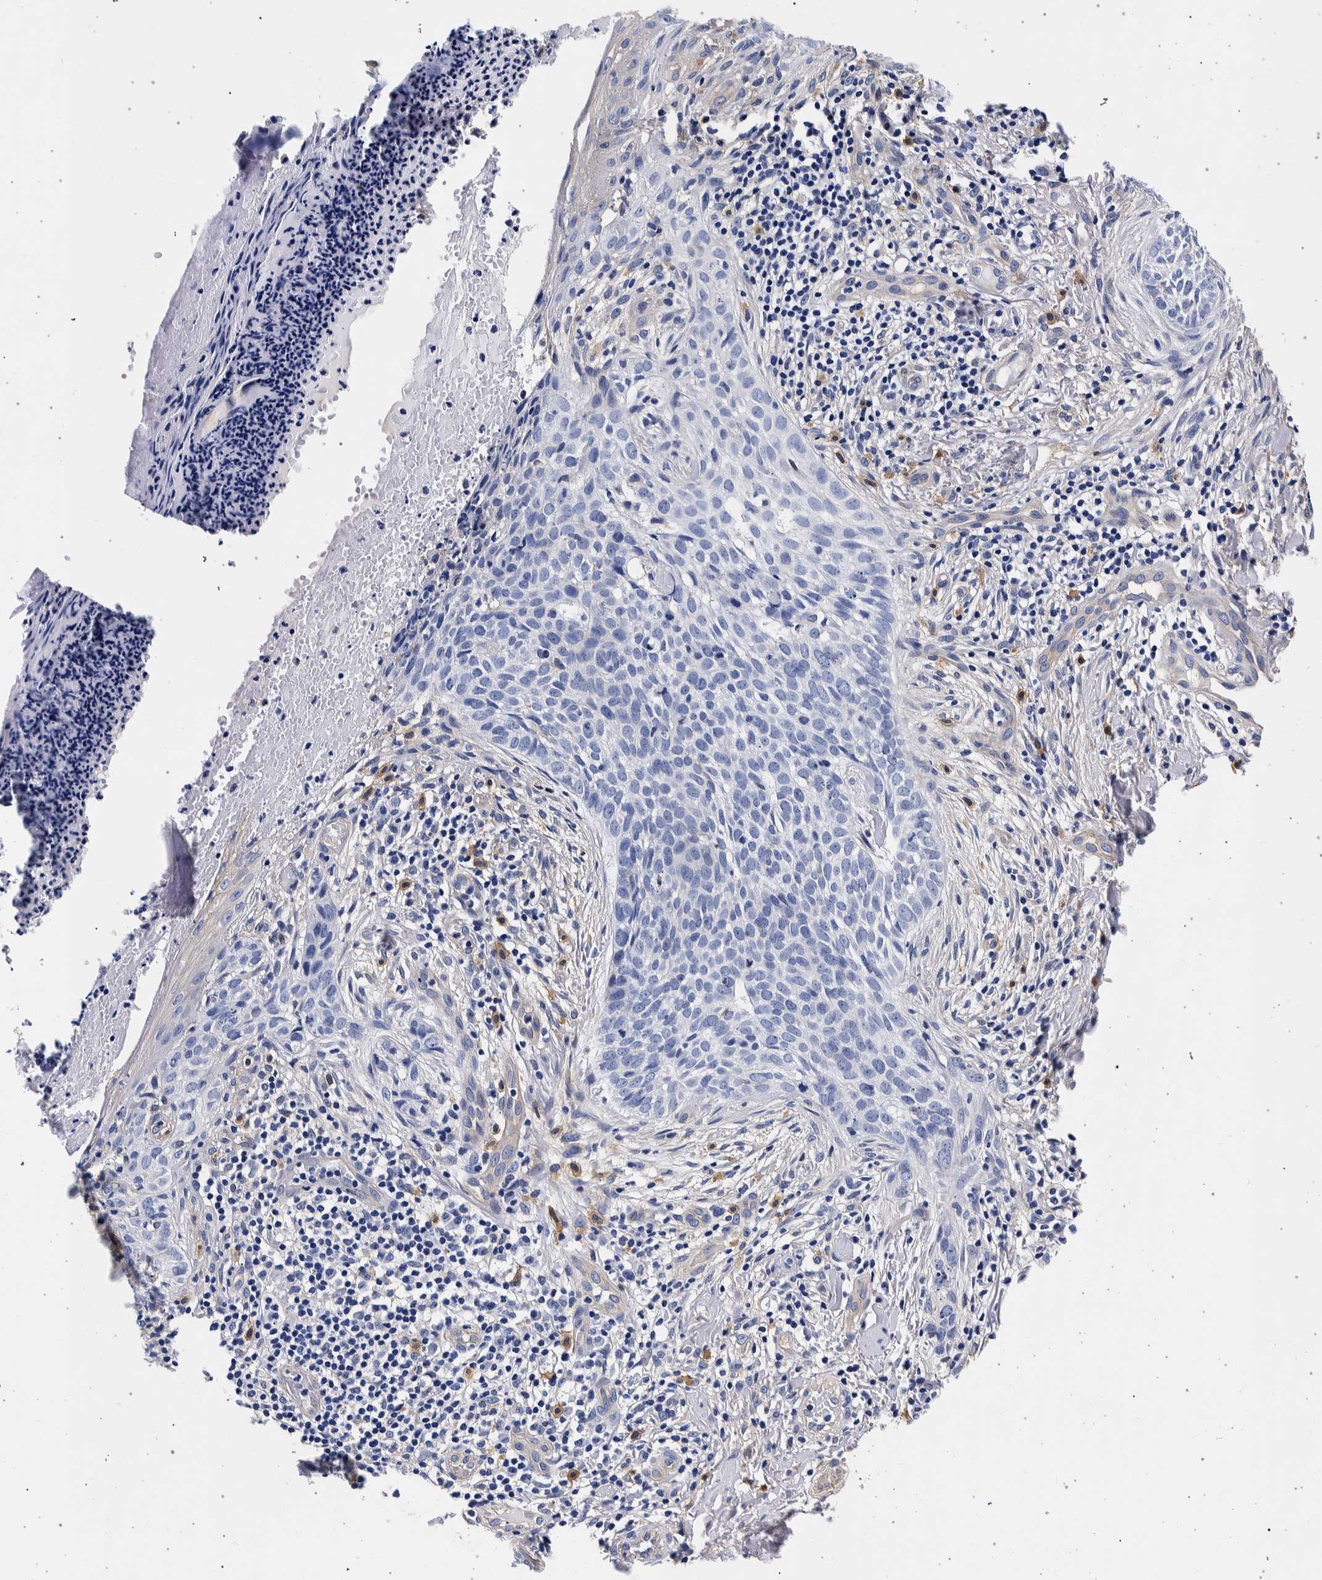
{"staining": {"intensity": "negative", "quantity": "none", "location": "none"}, "tissue": "skin cancer", "cell_type": "Tumor cells", "image_type": "cancer", "snomed": [{"axis": "morphology", "description": "Normal tissue, NOS"}, {"axis": "morphology", "description": "Basal cell carcinoma"}, {"axis": "topography", "description": "Skin"}], "caption": "Tumor cells show no significant expression in skin cancer (basal cell carcinoma).", "gene": "NIBAN2", "patient": {"sex": "male", "age": 67}}